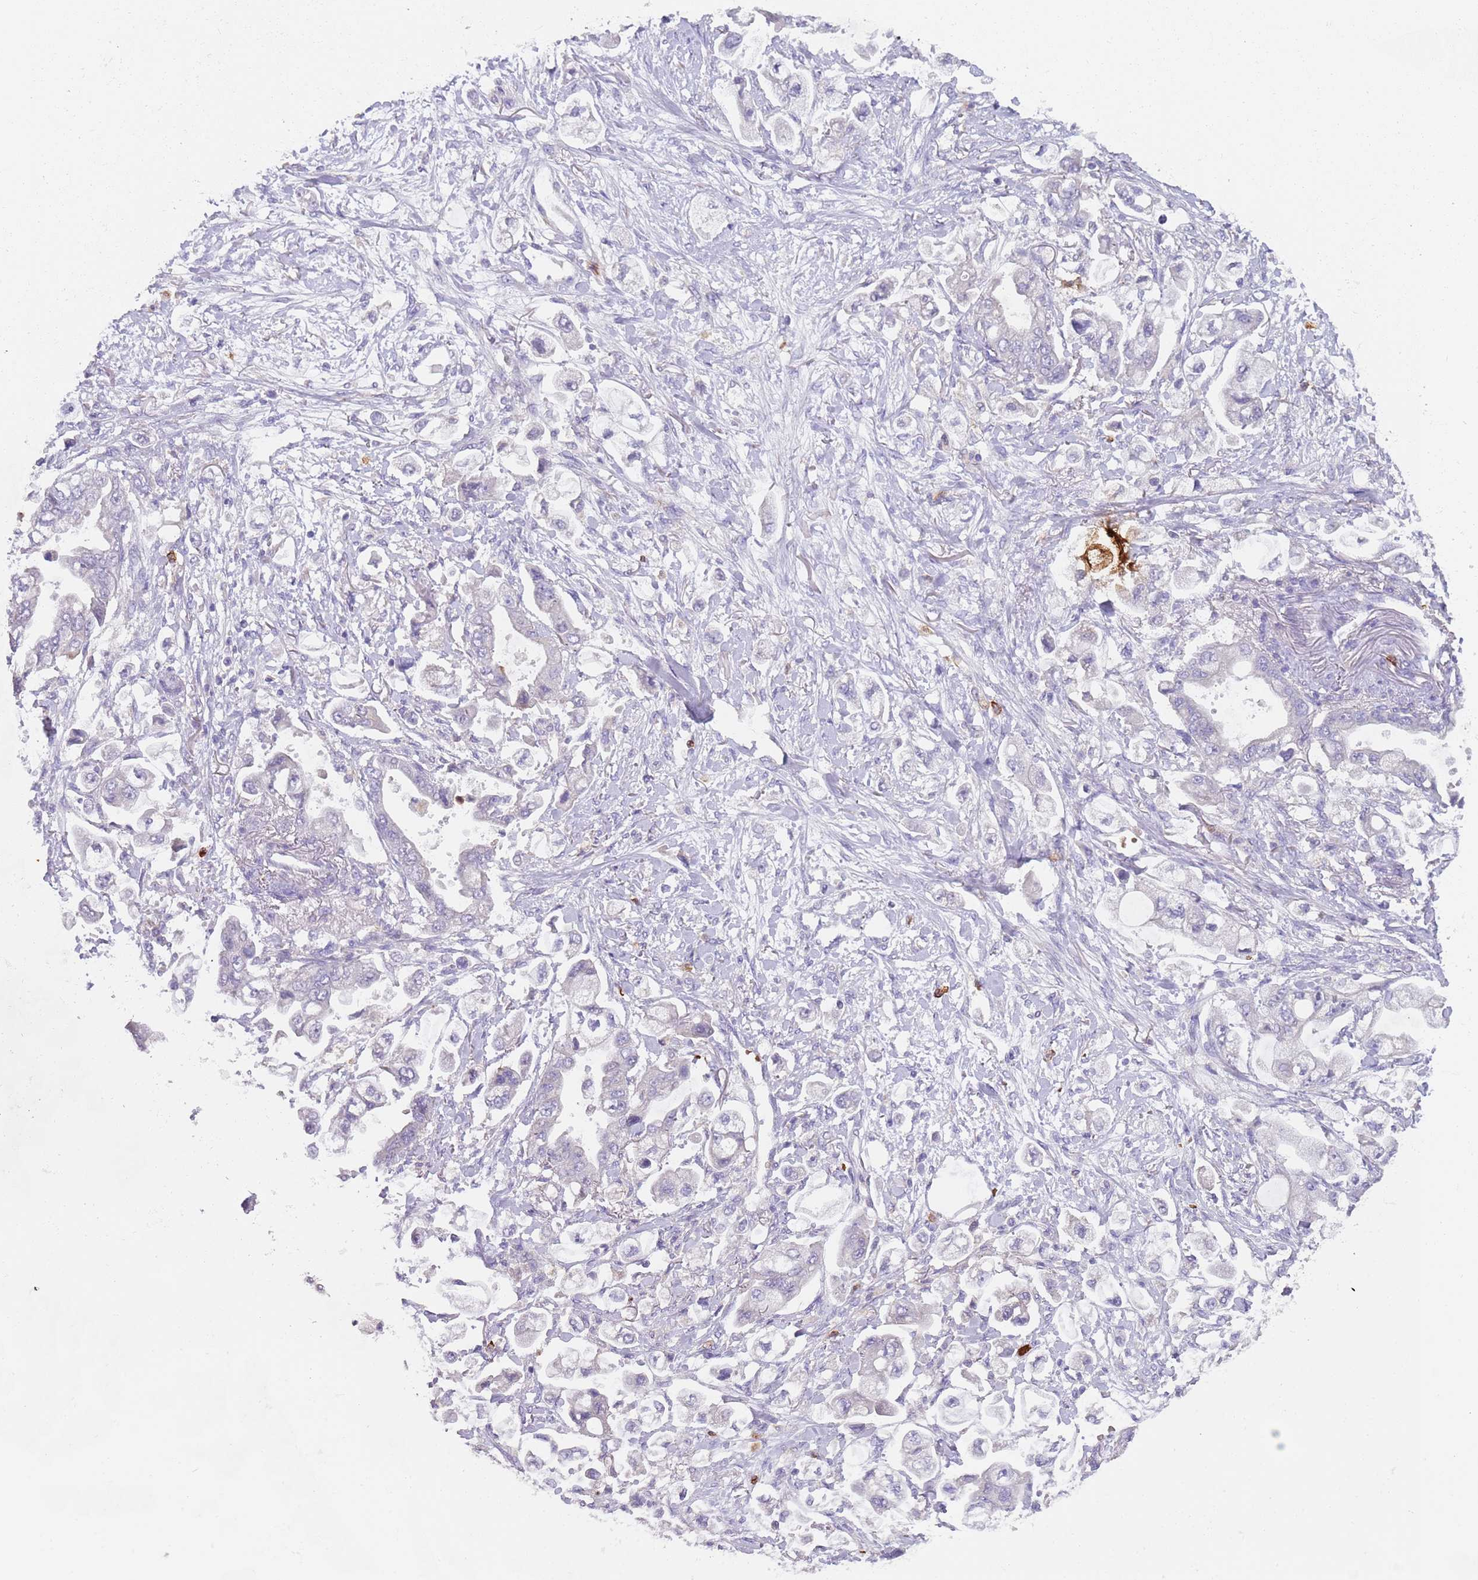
{"staining": {"intensity": "negative", "quantity": "none", "location": "none"}, "tissue": "stomach cancer", "cell_type": "Tumor cells", "image_type": "cancer", "snomed": [{"axis": "morphology", "description": "Adenocarcinoma, NOS"}, {"axis": "topography", "description": "Stomach"}], "caption": "Tumor cells show no significant protein positivity in stomach cancer (adenocarcinoma).", "gene": "TMEM251", "patient": {"sex": "male", "age": 62}}